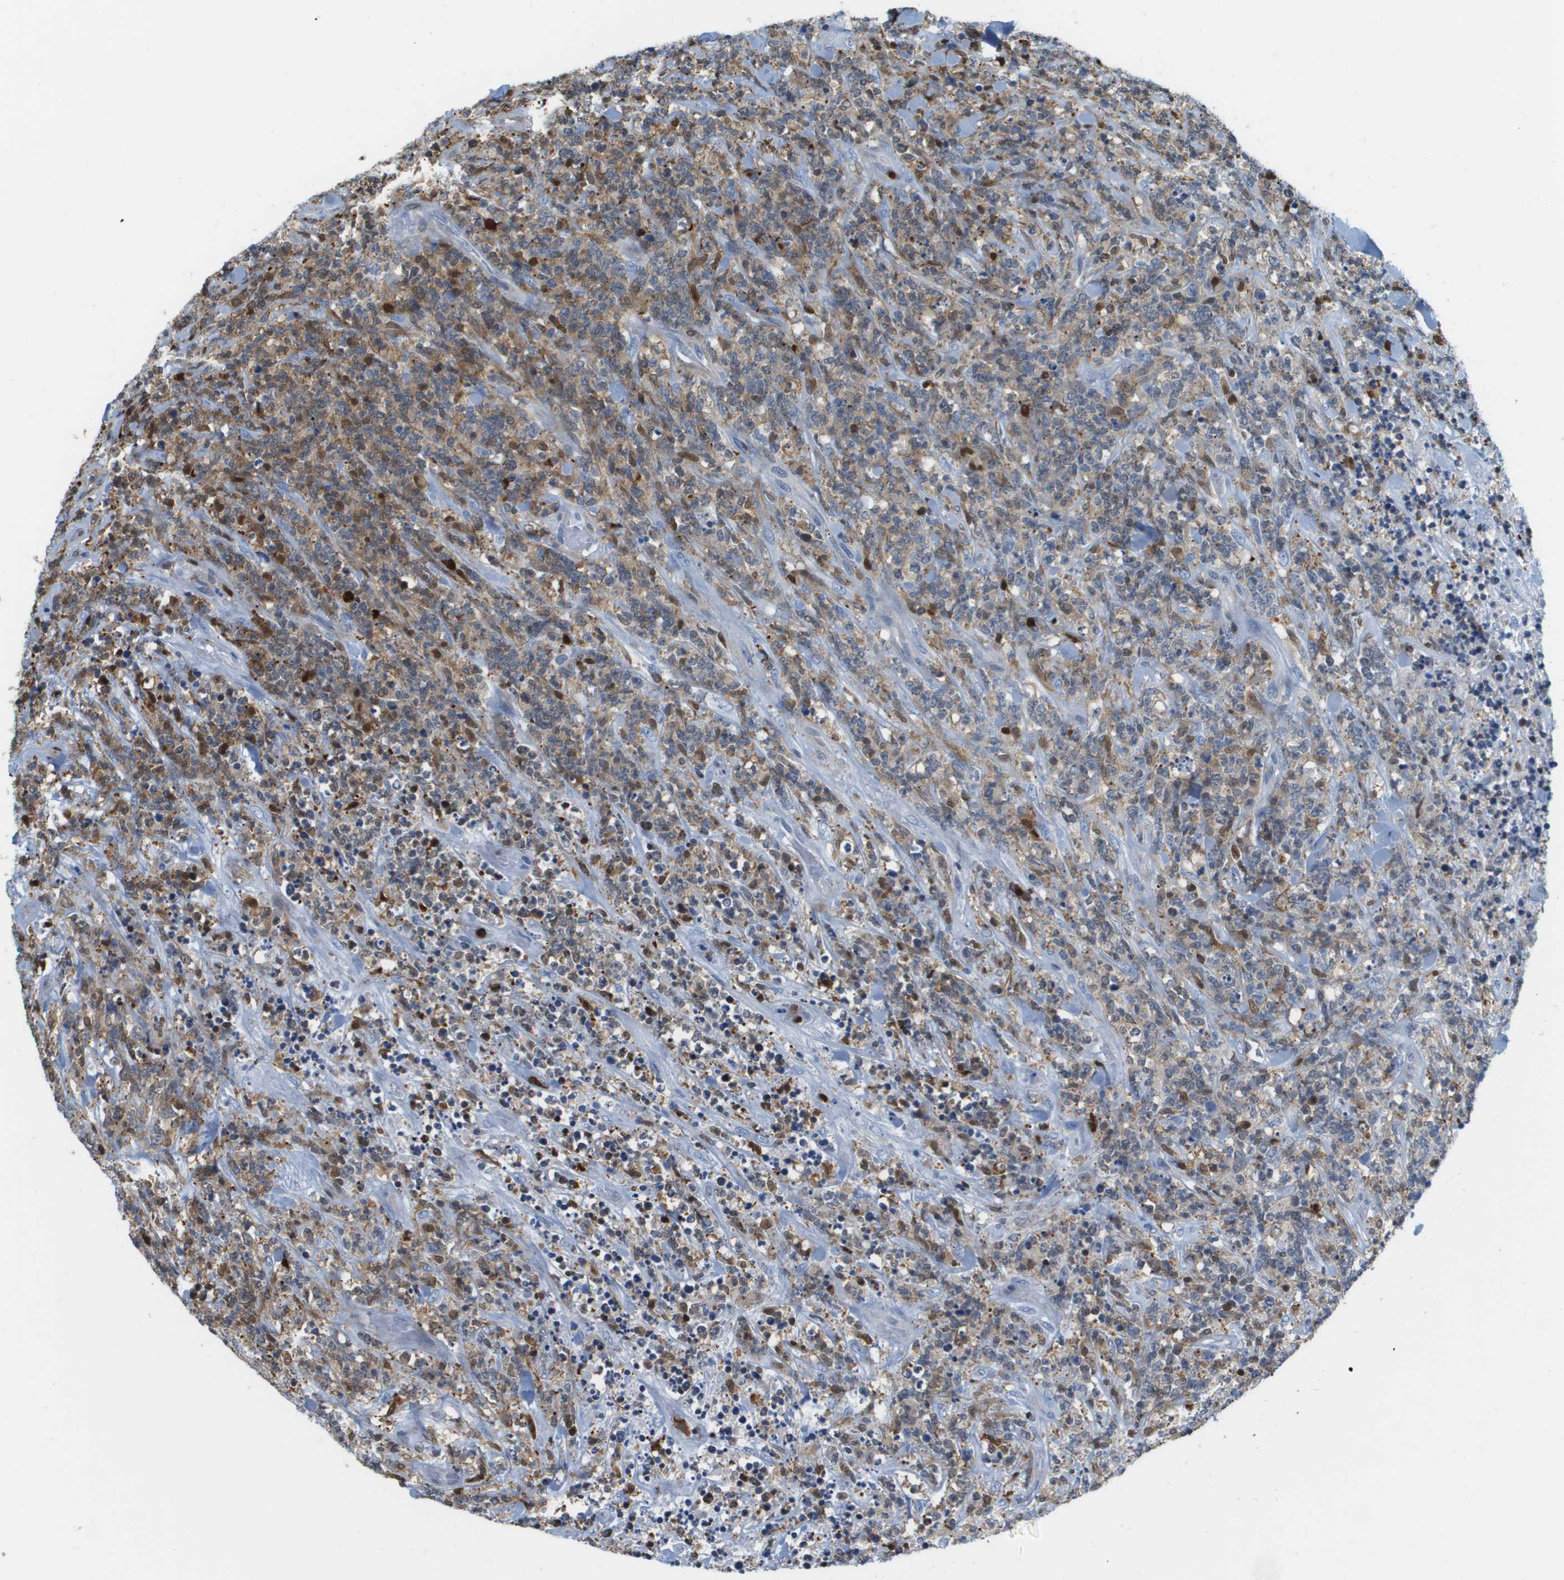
{"staining": {"intensity": "moderate", "quantity": "25%-75%", "location": "cytoplasmic/membranous"}, "tissue": "lymphoma", "cell_type": "Tumor cells", "image_type": "cancer", "snomed": [{"axis": "morphology", "description": "Malignant lymphoma, non-Hodgkin's type, High grade"}, {"axis": "topography", "description": "Soft tissue"}], "caption": "Immunohistochemistry (IHC) staining of malignant lymphoma, non-Hodgkin's type (high-grade), which reveals medium levels of moderate cytoplasmic/membranous expression in about 25%-75% of tumor cells indicating moderate cytoplasmic/membranous protein positivity. The staining was performed using DAB (3,3'-diaminobenzidine) (brown) for protein detection and nuclei were counterstained in hematoxylin (blue).", "gene": "DOCK5", "patient": {"sex": "male", "age": 18}}